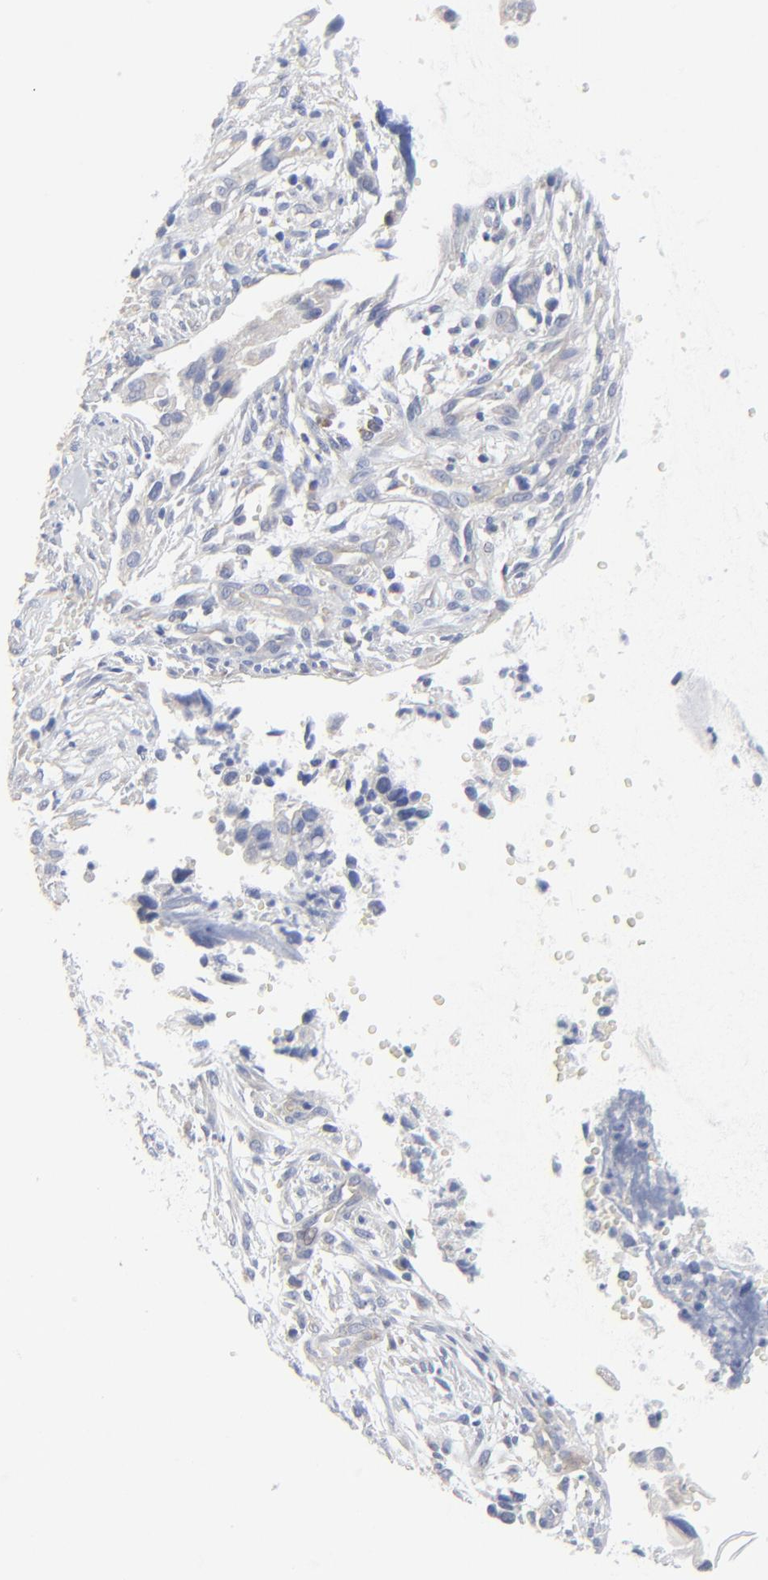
{"staining": {"intensity": "negative", "quantity": "none", "location": "none"}, "tissue": "cervical cancer", "cell_type": "Tumor cells", "image_type": "cancer", "snomed": [{"axis": "morphology", "description": "Normal tissue, NOS"}, {"axis": "morphology", "description": "Squamous cell carcinoma, NOS"}, {"axis": "topography", "description": "Cervix"}], "caption": "This is a photomicrograph of IHC staining of cervical cancer, which shows no staining in tumor cells.", "gene": "DHRSX", "patient": {"sex": "female", "age": 45}}